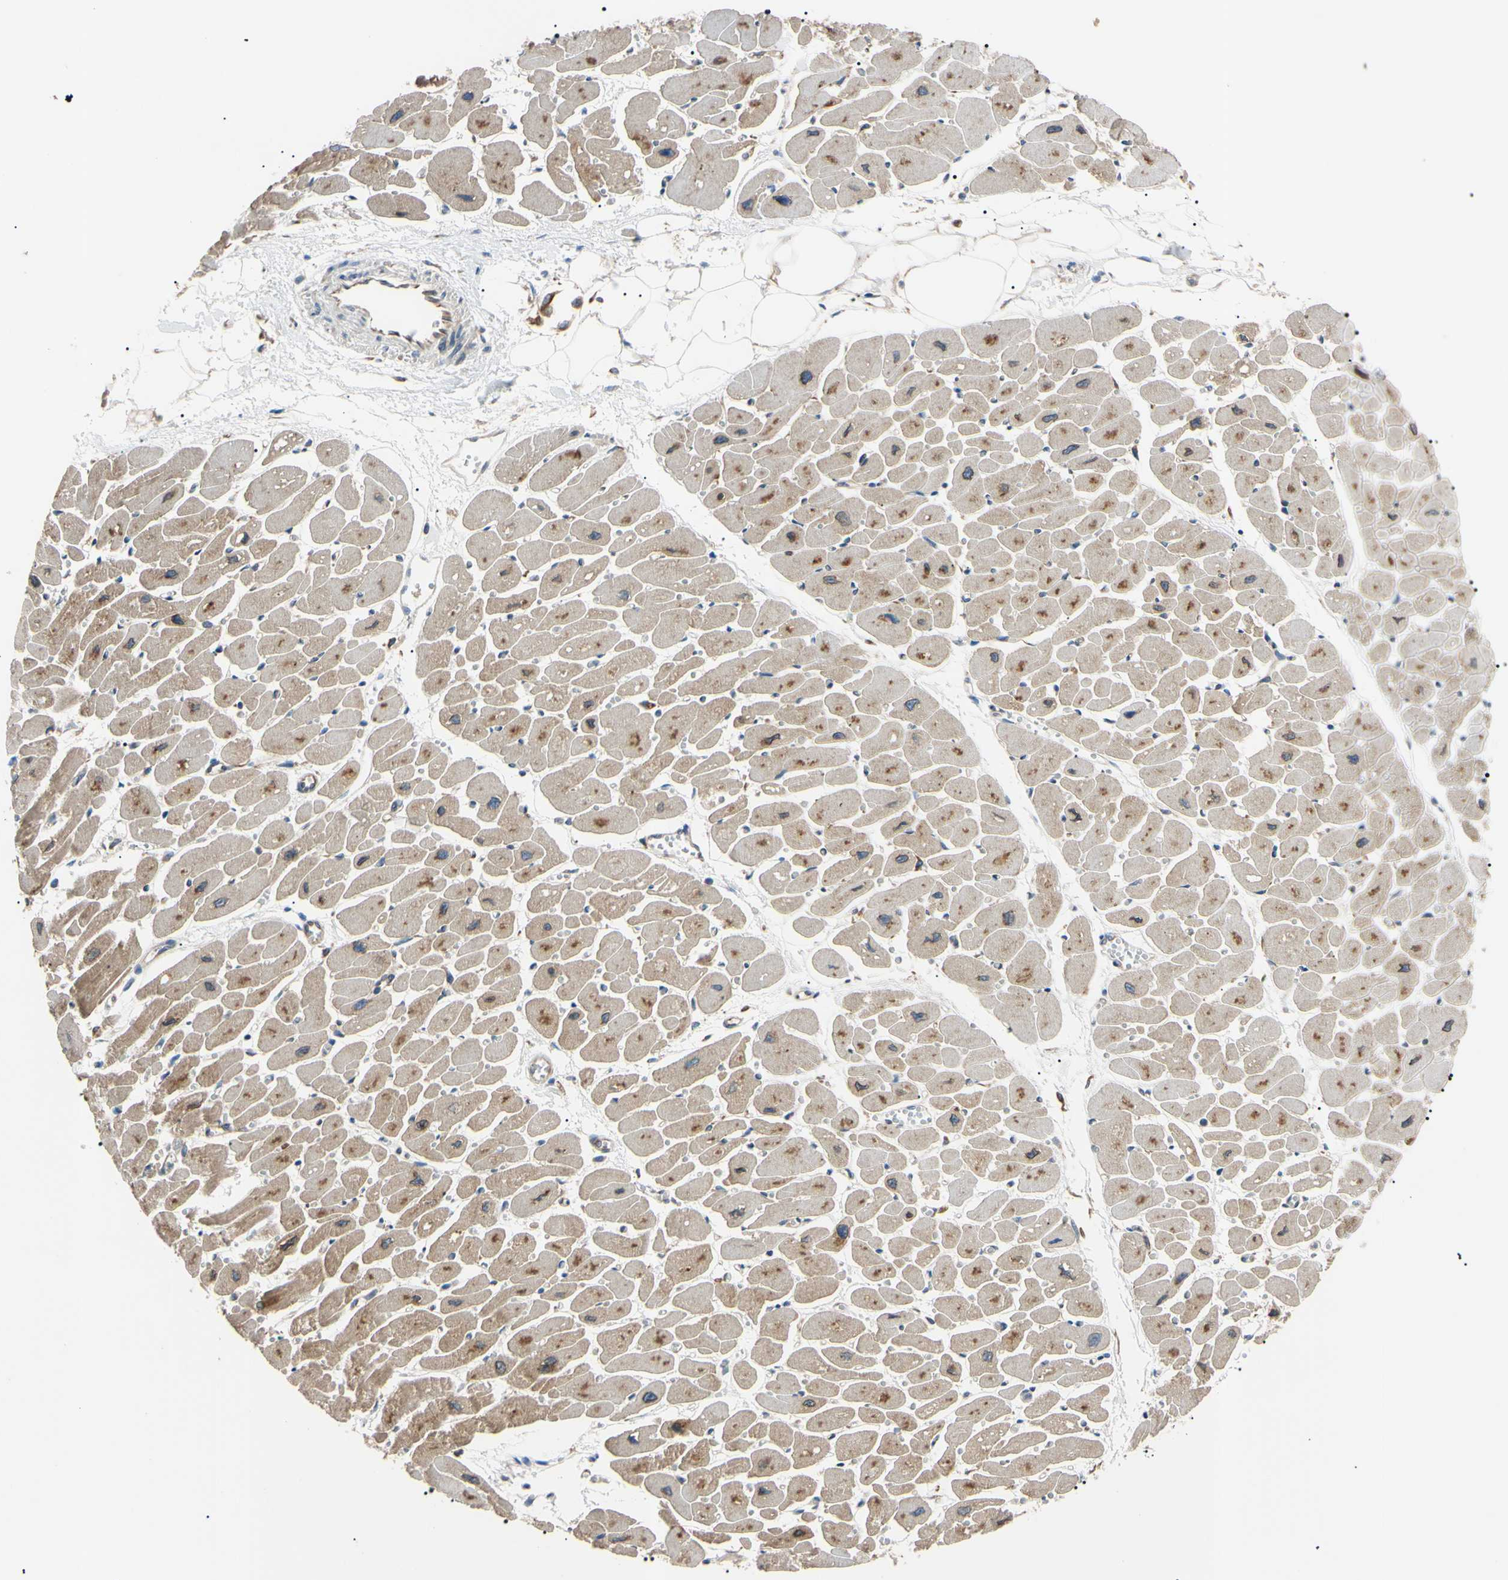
{"staining": {"intensity": "weak", "quantity": "25%-75%", "location": "cytoplasmic/membranous"}, "tissue": "heart muscle", "cell_type": "Cardiomyocytes", "image_type": "normal", "snomed": [{"axis": "morphology", "description": "Normal tissue, NOS"}, {"axis": "topography", "description": "Heart"}], "caption": "Immunohistochemical staining of benign human heart muscle displays weak cytoplasmic/membranous protein staining in about 25%-75% of cardiomyocytes. The staining is performed using DAB (3,3'-diaminobenzidine) brown chromogen to label protein expression. The nuclei are counter-stained blue using hematoxylin.", "gene": "VAPA", "patient": {"sex": "female", "age": 54}}